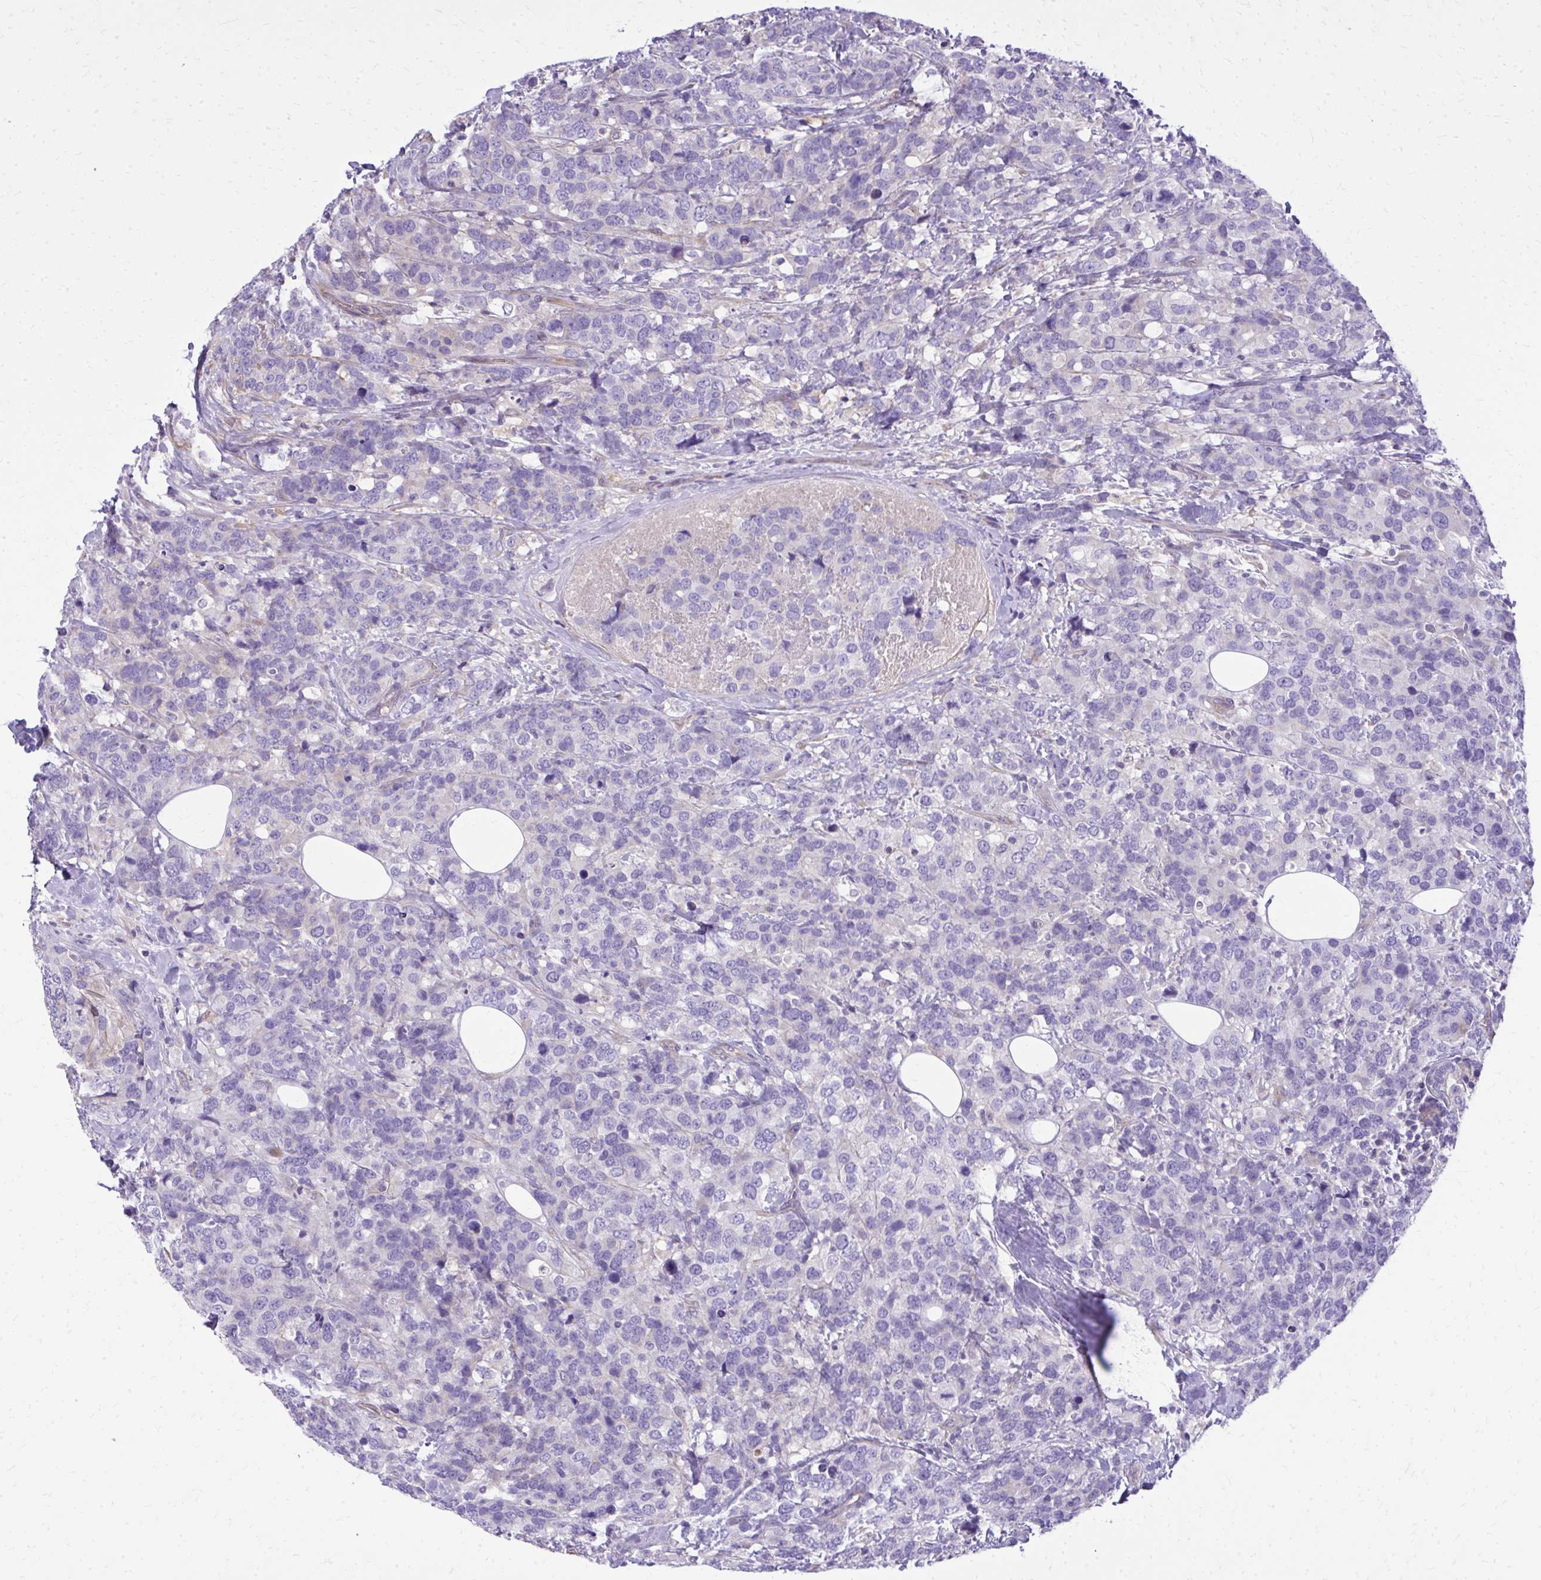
{"staining": {"intensity": "negative", "quantity": "none", "location": "none"}, "tissue": "breast cancer", "cell_type": "Tumor cells", "image_type": "cancer", "snomed": [{"axis": "morphology", "description": "Lobular carcinoma"}, {"axis": "topography", "description": "Breast"}], "caption": "The immunohistochemistry histopathology image has no significant positivity in tumor cells of breast lobular carcinoma tissue.", "gene": "RUNDC3B", "patient": {"sex": "female", "age": 59}}